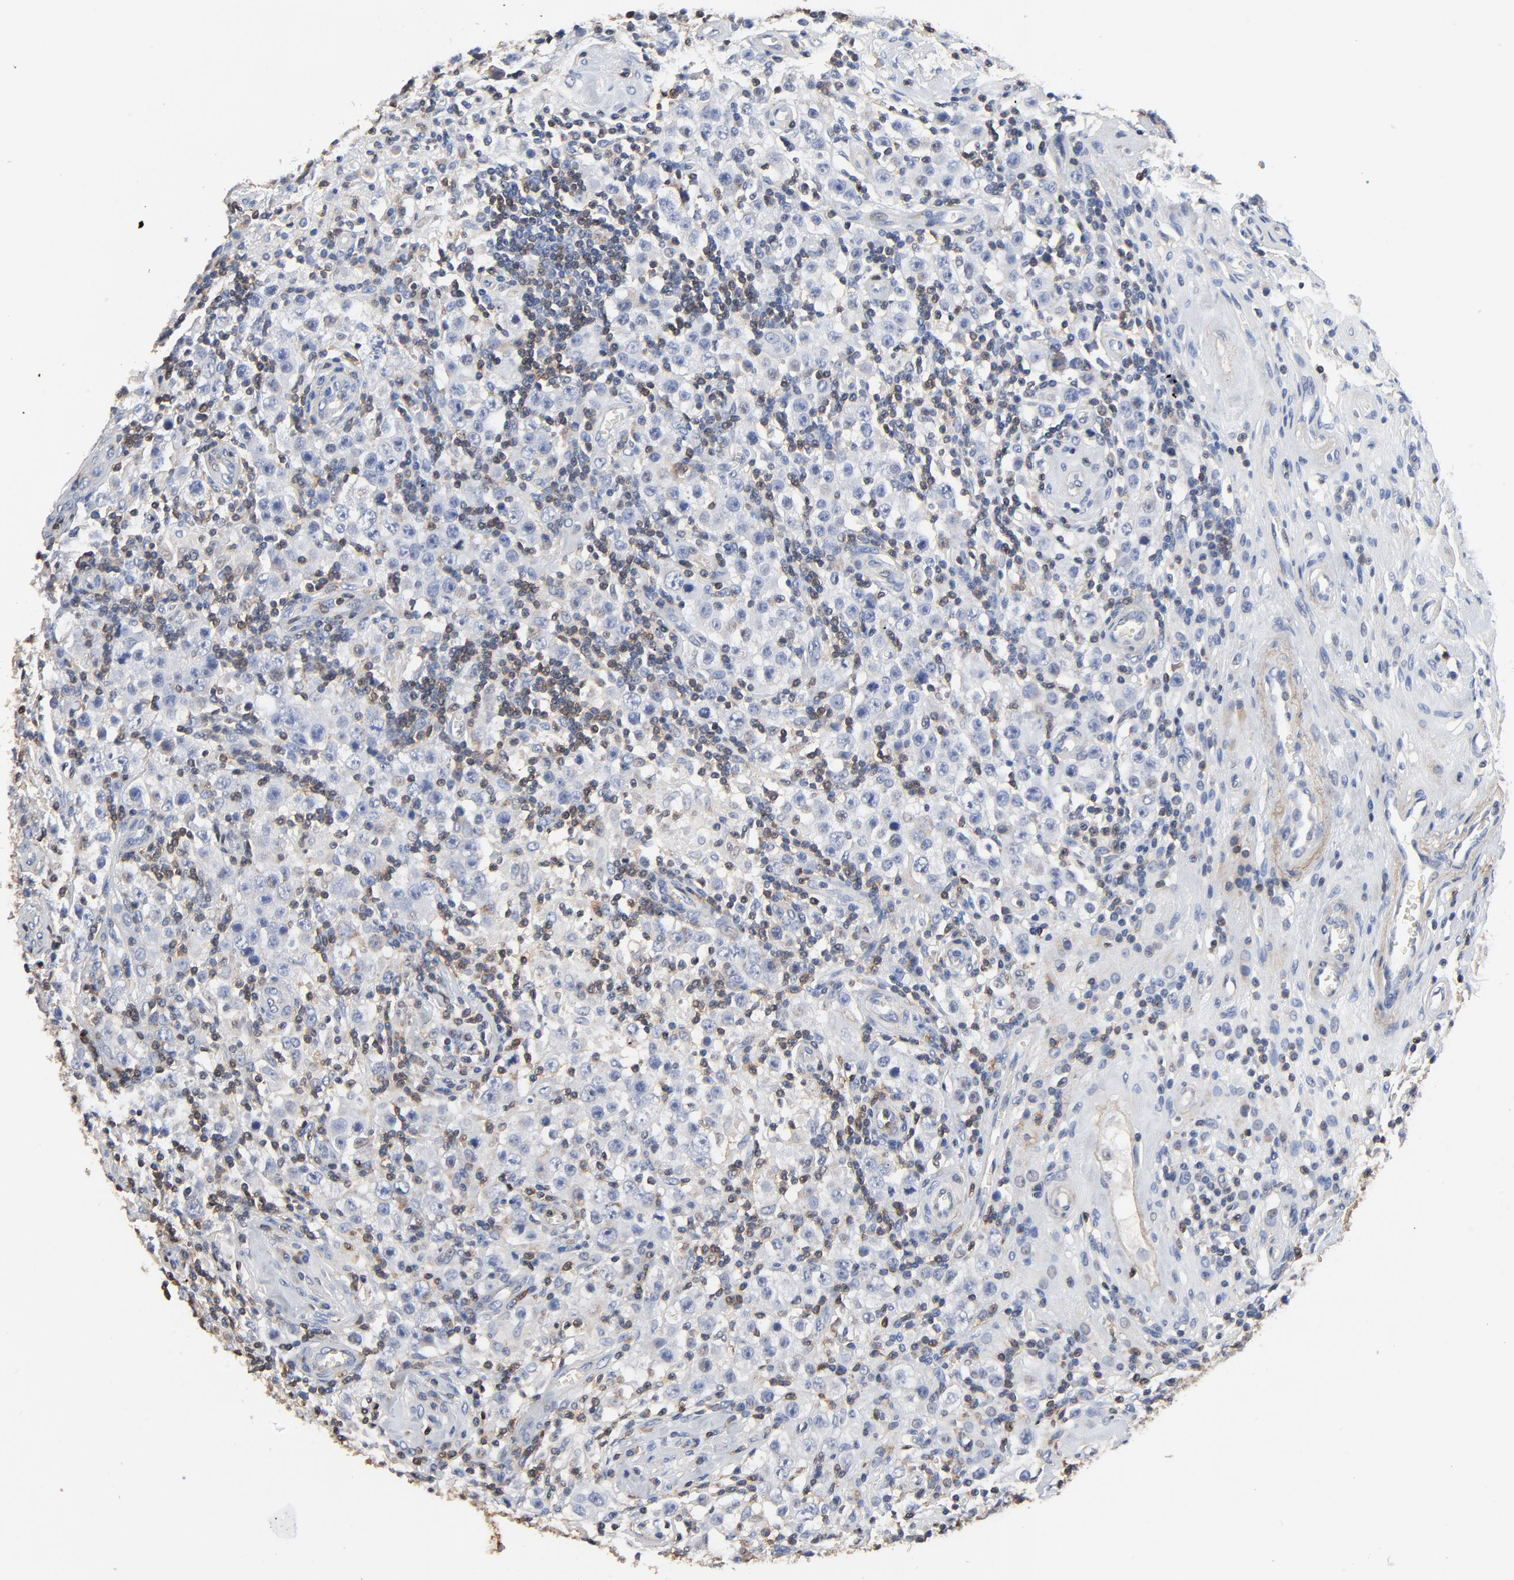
{"staining": {"intensity": "negative", "quantity": "none", "location": "none"}, "tissue": "testis cancer", "cell_type": "Tumor cells", "image_type": "cancer", "snomed": [{"axis": "morphology", "description": "Seminoma, NOS"}, {"axis": "topography", "description": "Testis"}], "caption": "Photomicrograph shows no significant protein expression in tumor cells of testis cancer (seminoma).", "gene": "SKAP1", "patient": {"sex": "male", "age": 32}}